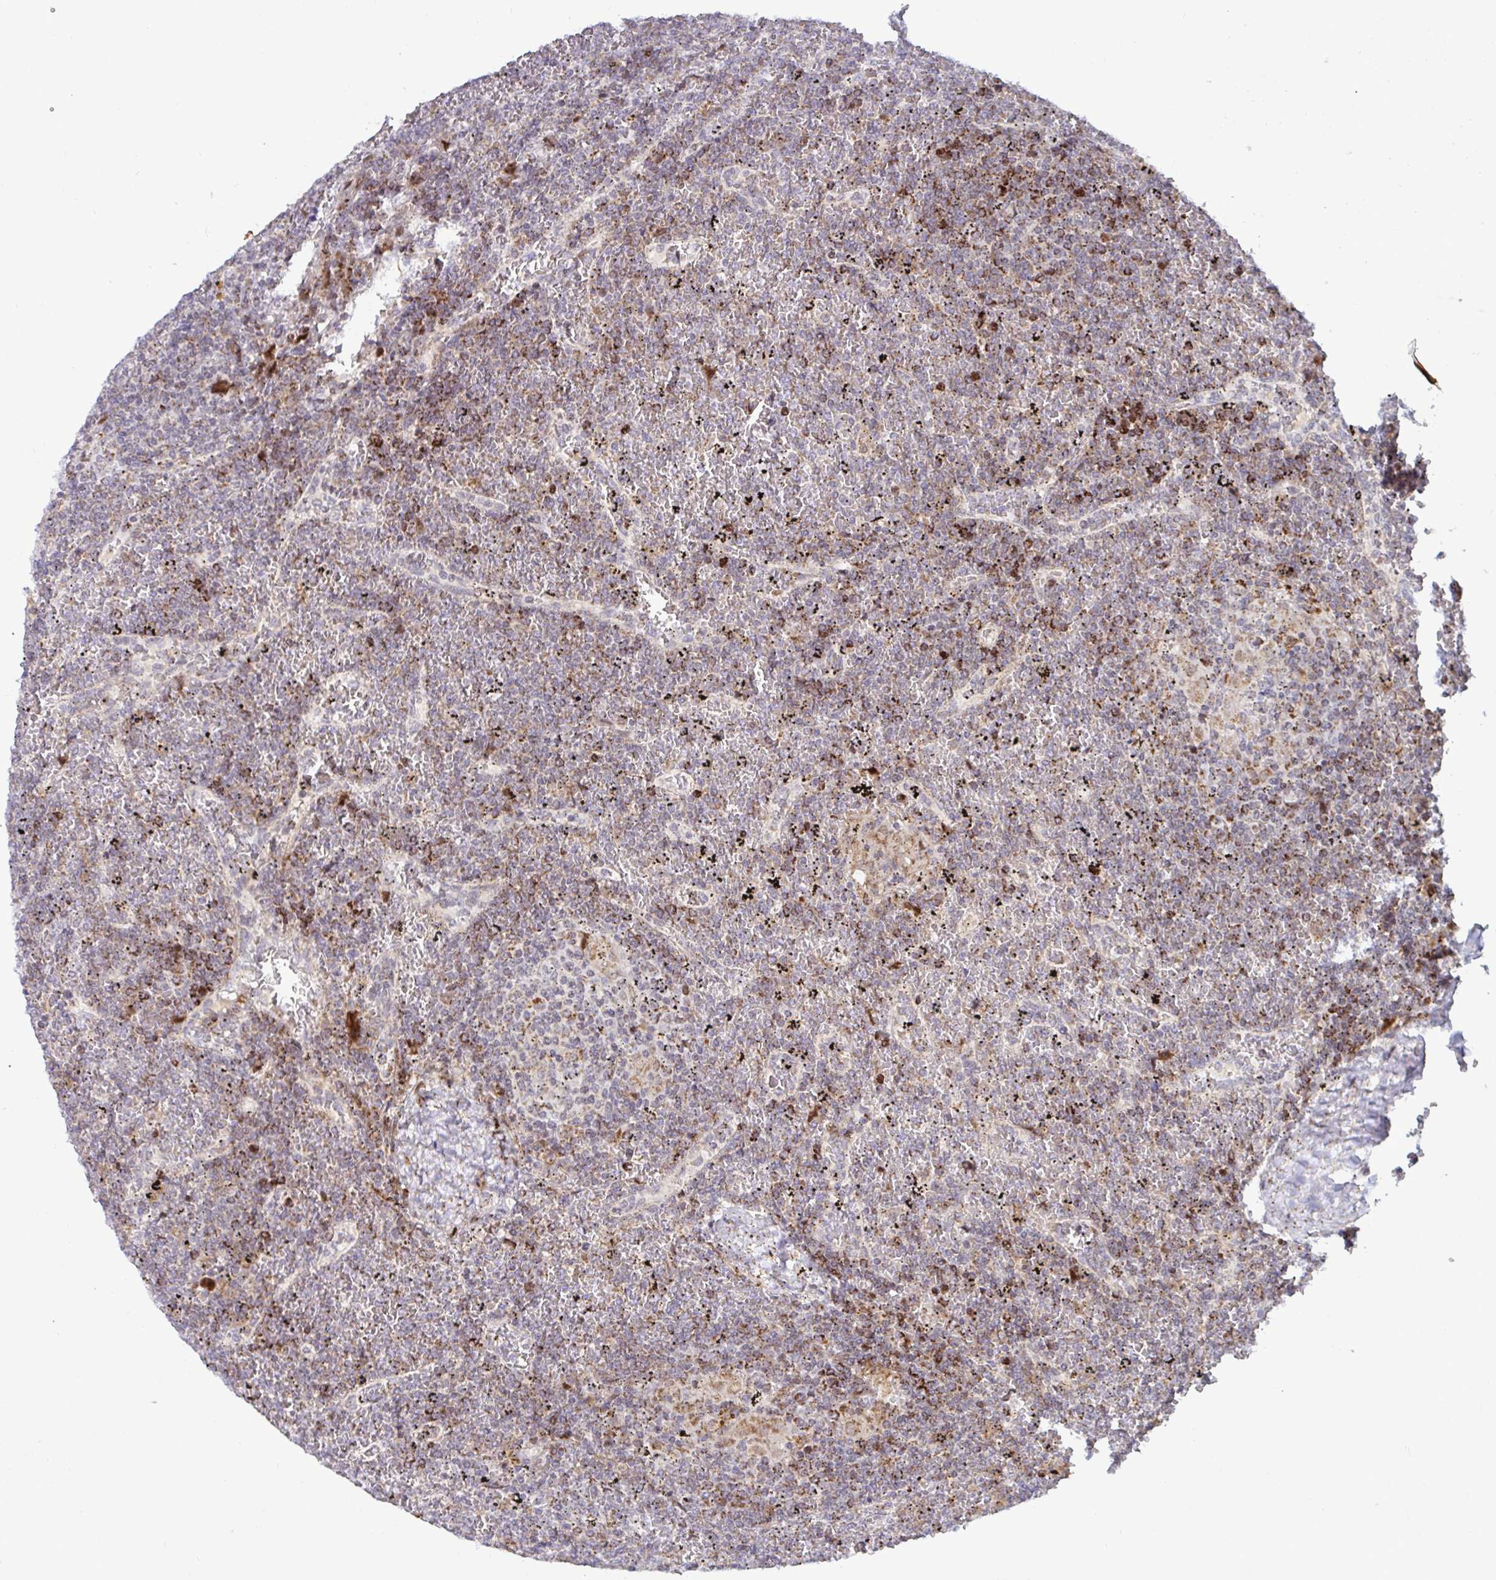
{"staining": {"intensity": "moderate", "quantity": "25%-75%", "location": "cytoplasmic/membranous"}, "tissue": "lymphoma", "cell_type": "Tumor cells", "image_type": "cancer", "snomed": [{"axis": "morphology", "description": "Malignant lymphoma, non-Hodgkin's type, Low grade"}, {"axis": "topography", "description": "Spleen"}], "caption": "Protein expression analysis of malignant lymphoma, non-Hodgkin's type (low-grade) exhibits moderate cytoplasmic/membranous expression in approximately 25%-75% of tumor cells.", "gene": "DZIP1", "patient": {"sex": "female", "age": 19}}